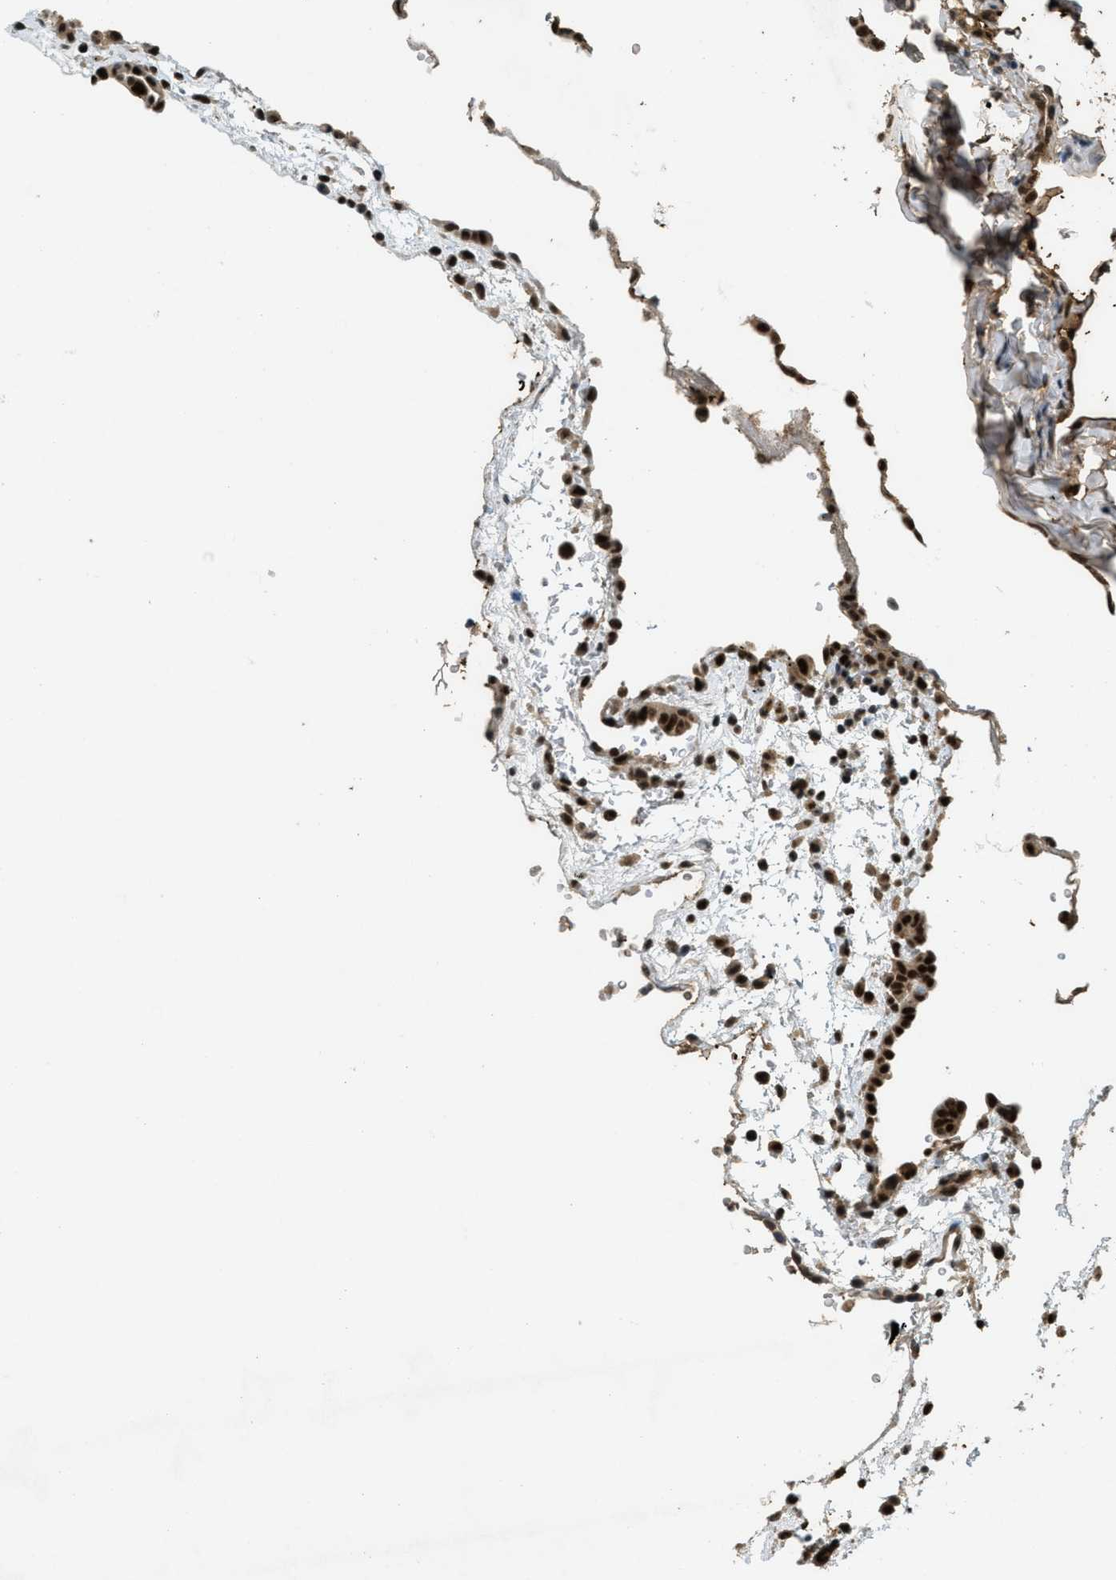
{"staining": {"intensity": "strong", "quantity": "<25%", "location": "nuclear"}, "tissue": "lung", "cell_type": "Alveolar cells", "image_type": "normal", "snomed": [{"axis": "morphology", "description": "Normal tissue, NOS"}, {"axis": "topography", "description": "Lung"}], "caption": "Lung stained for a protein exhibits strong nuclear positivity in alveolar cells. Using DAB (3,3'-diaminobenzidine) (brown) and hematoxylin (blue) stains, captured at high magnification using brightfield microscopy.", "gene": "ZNF148", "patient": {"sex": "male", "age": 59}}